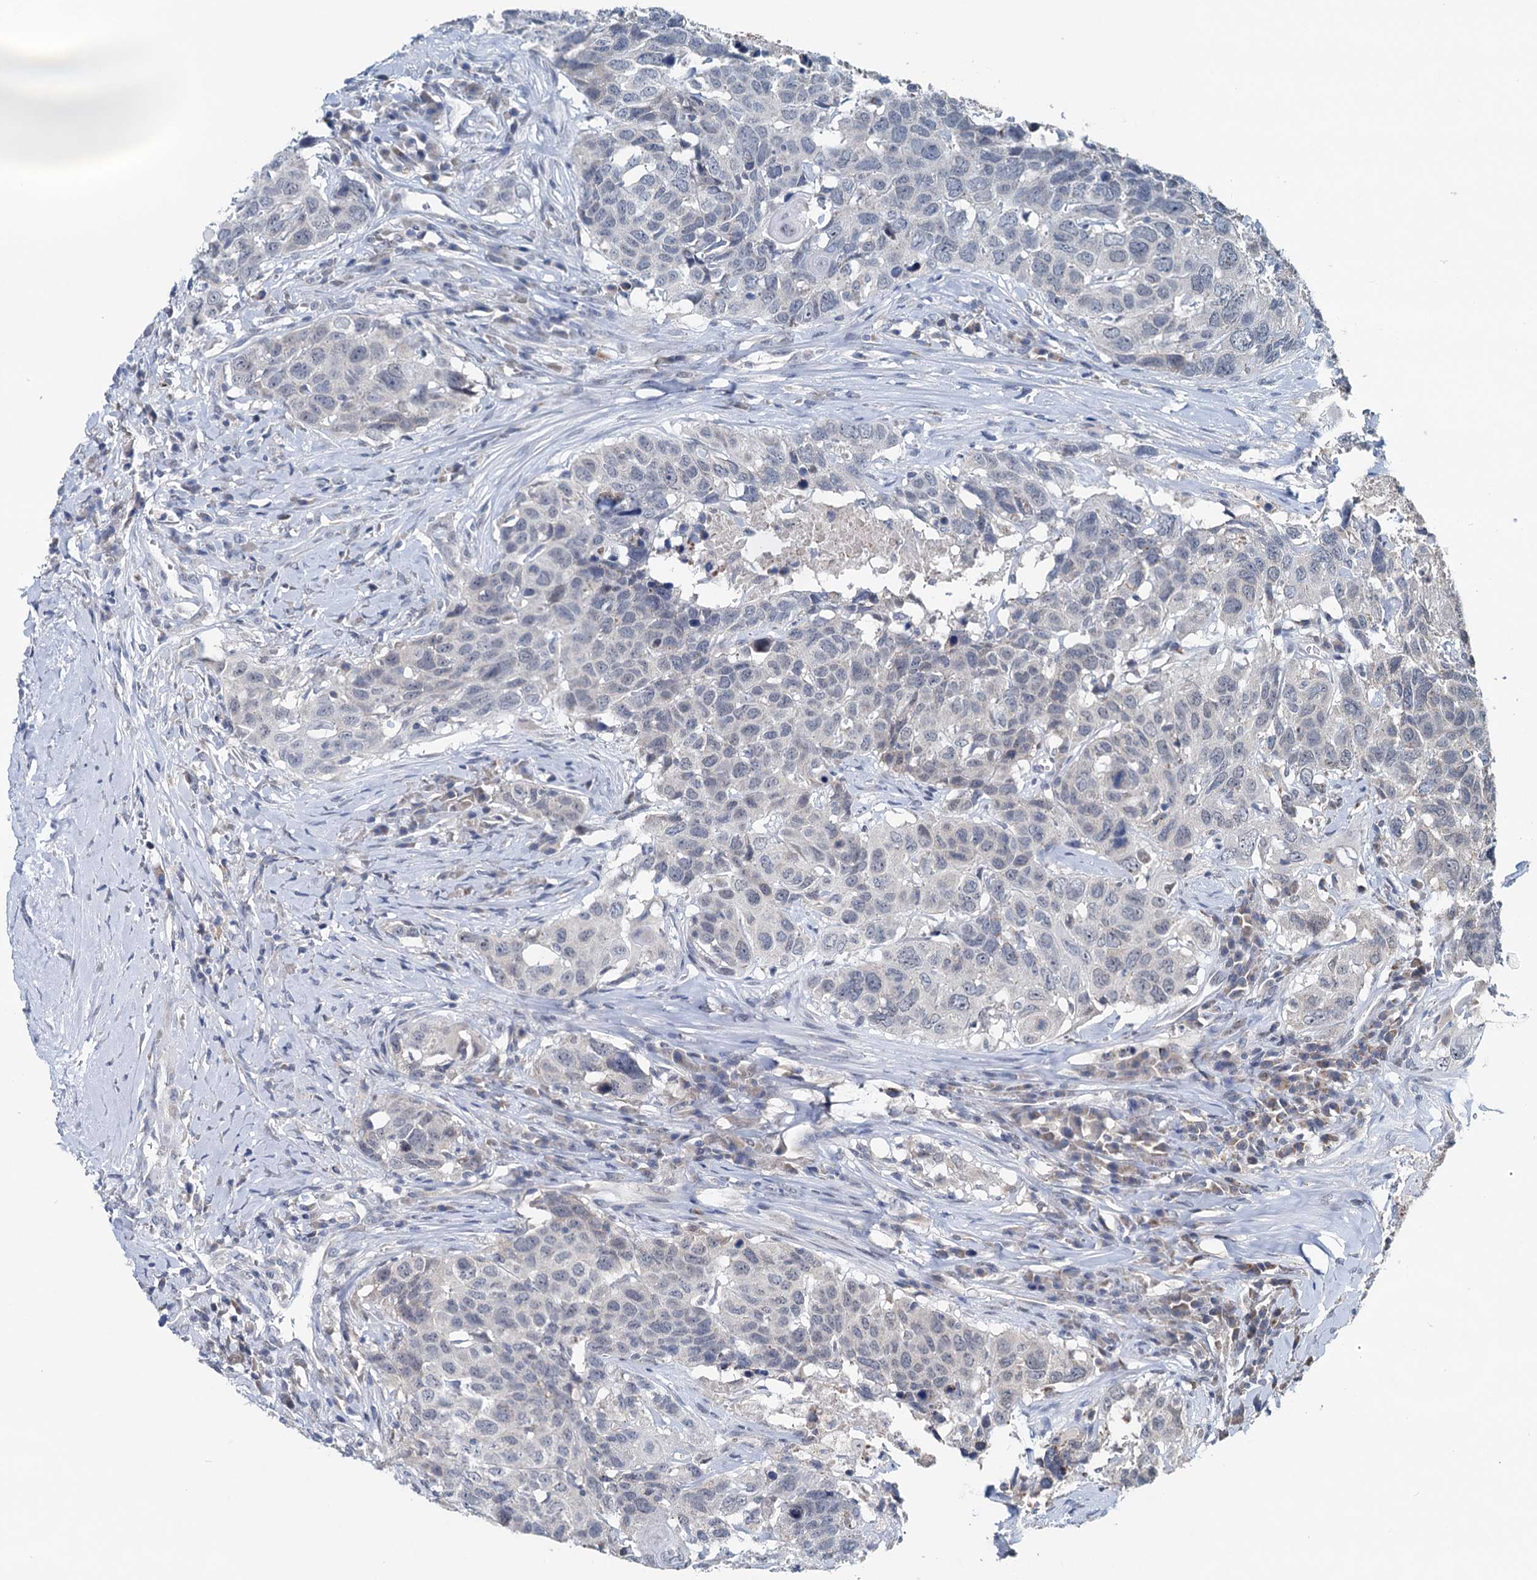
{"staining": {"intensity": "weak", "quantity": "<25%", "location": "cytoplasmic/membranous"}, "tissue": "head and neck cancer", "cell_type": "Tumor cells", "image_type": "cancer", "snomed": [{"axis": "morphology", "description": "Squamous cell carcinoma, NOS"}, {"axis": "topography", "description": "Head-Neck"}], "caption": "Immunohistochemical staining of head and neck squamous cell carcinoma reveals no significant staining in tumor cells.", "gene": "RITA1", "patient": {"sex": "male", "age": 66}}